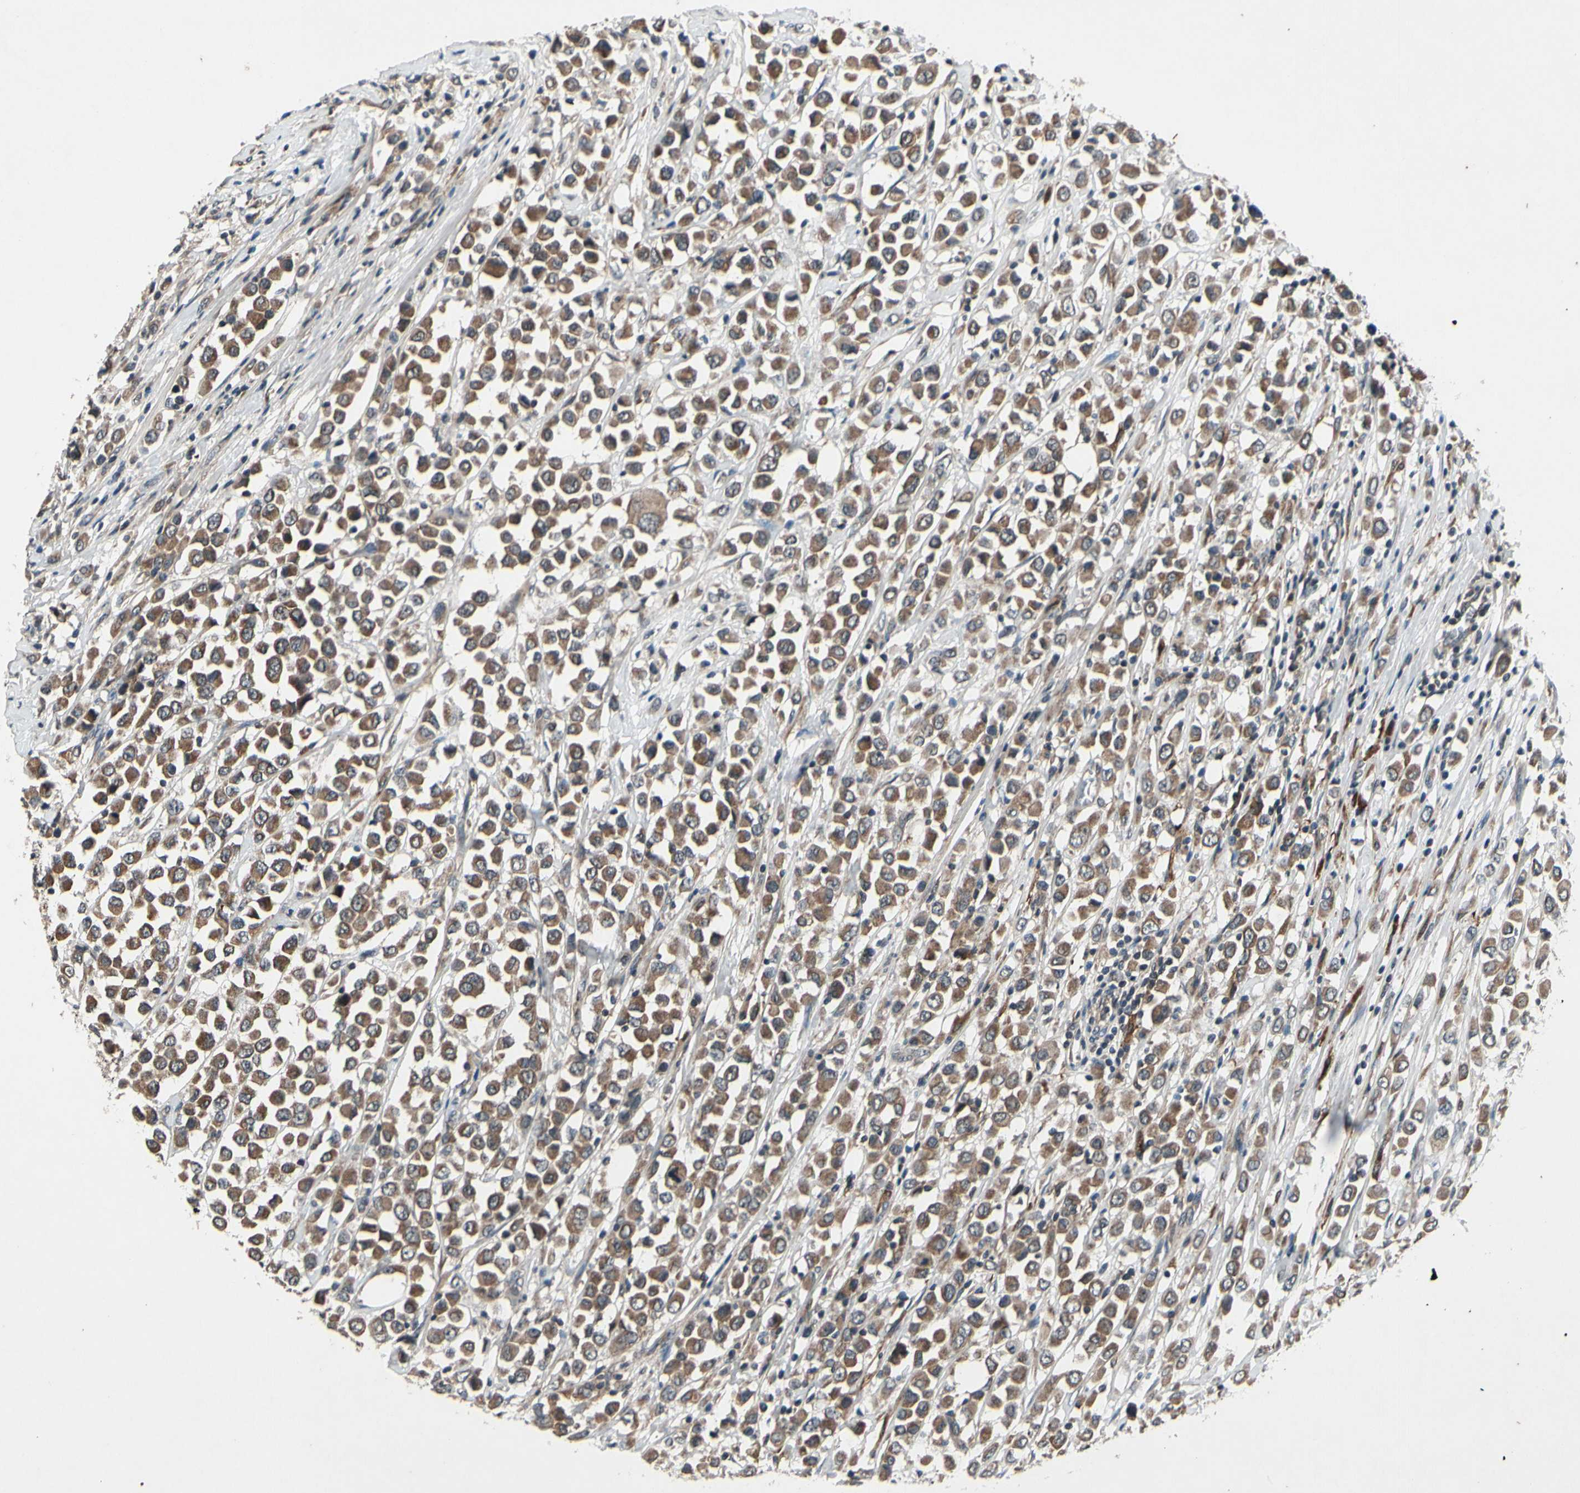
{"staining": {"intensity": "moderate", "quantity": ">75%", "location": "cytoplasmic/membranous"}, "tissue": "breast cancer", "cell_type": "Tumor cells", "image_type": "cancer", "snomed": [{"axis": "morphology", "description": "Duct carcinoma"}, {"axis": "topography", "description": "Breast"}], "caption": "Tumor cells exhibit moderate cytoplasmic/membranous staining in approximately >75% of cells in breast invasive ductal carcinoma.", "gene": "MBTPS2", "patient": {"sex": "female", "age": 61}}